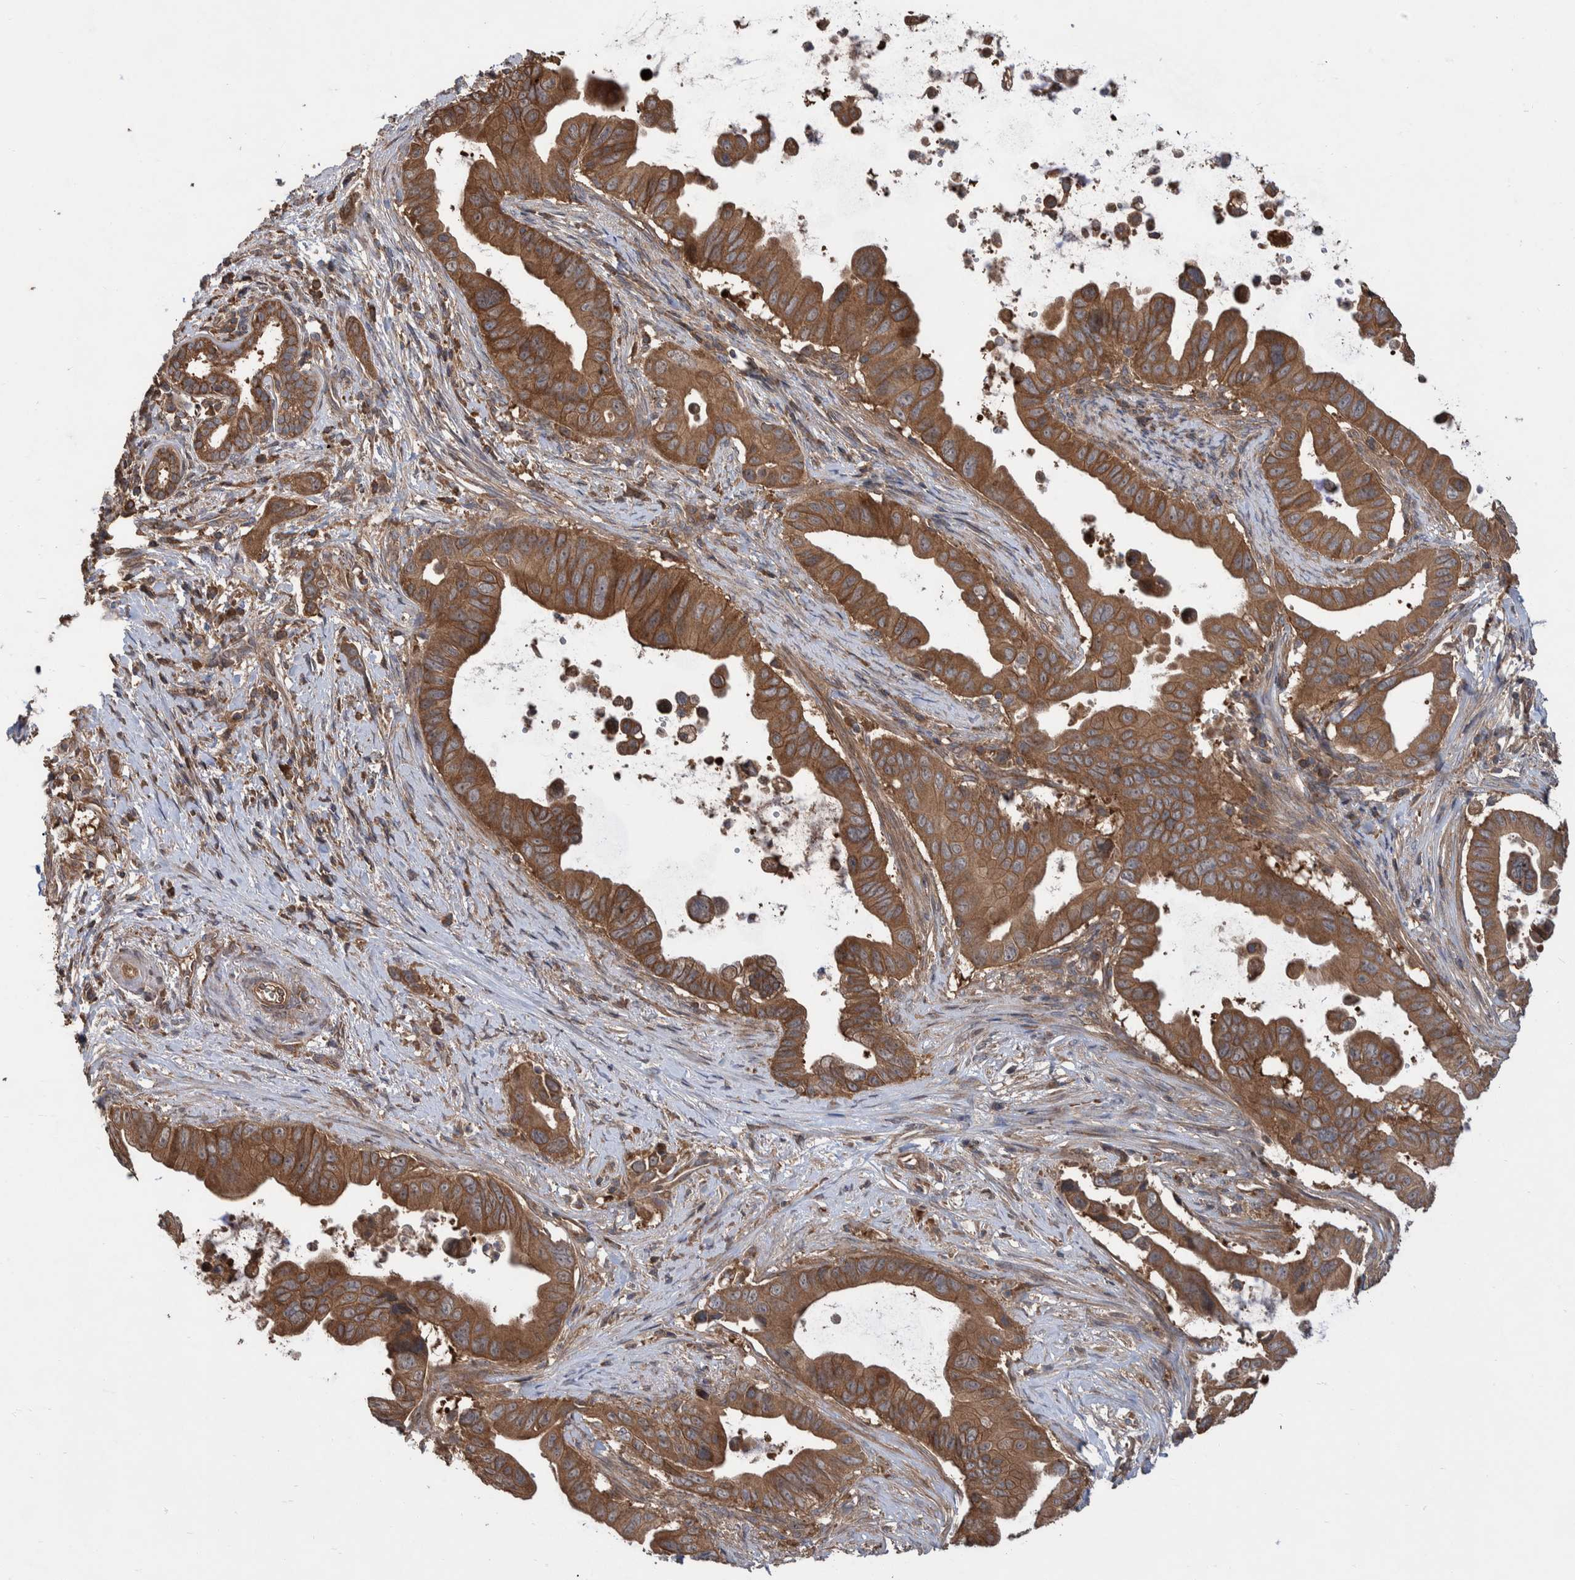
{"staining": {"intensity": "moderate", "quantity": ">75%", "location": "cytoplasmic/membranous"}, "tissue": "pancreatic cancer", "cell_type": "Tumor cells", "image_type": "cancer", "snomed": [{"axis": "morphology", "description": "Adenocarcinoma, NOS"}, {"axis": "topography", "description": "Pancreas"}], "caption": "Immunohistochemical staining of human adenocarcinoma (pancreatic) reveals medium levels of moderate cytoplasmic/membranous staining in approximately >75% of tumor cells. Using DAB (3,3'-diaminobenzidine) (brown) and hematoxylin (blue) stains, captured at high magnification using brightfield microscopy.", "gene": "VBP1", "patient": {"sex": "female", "age": 72}}